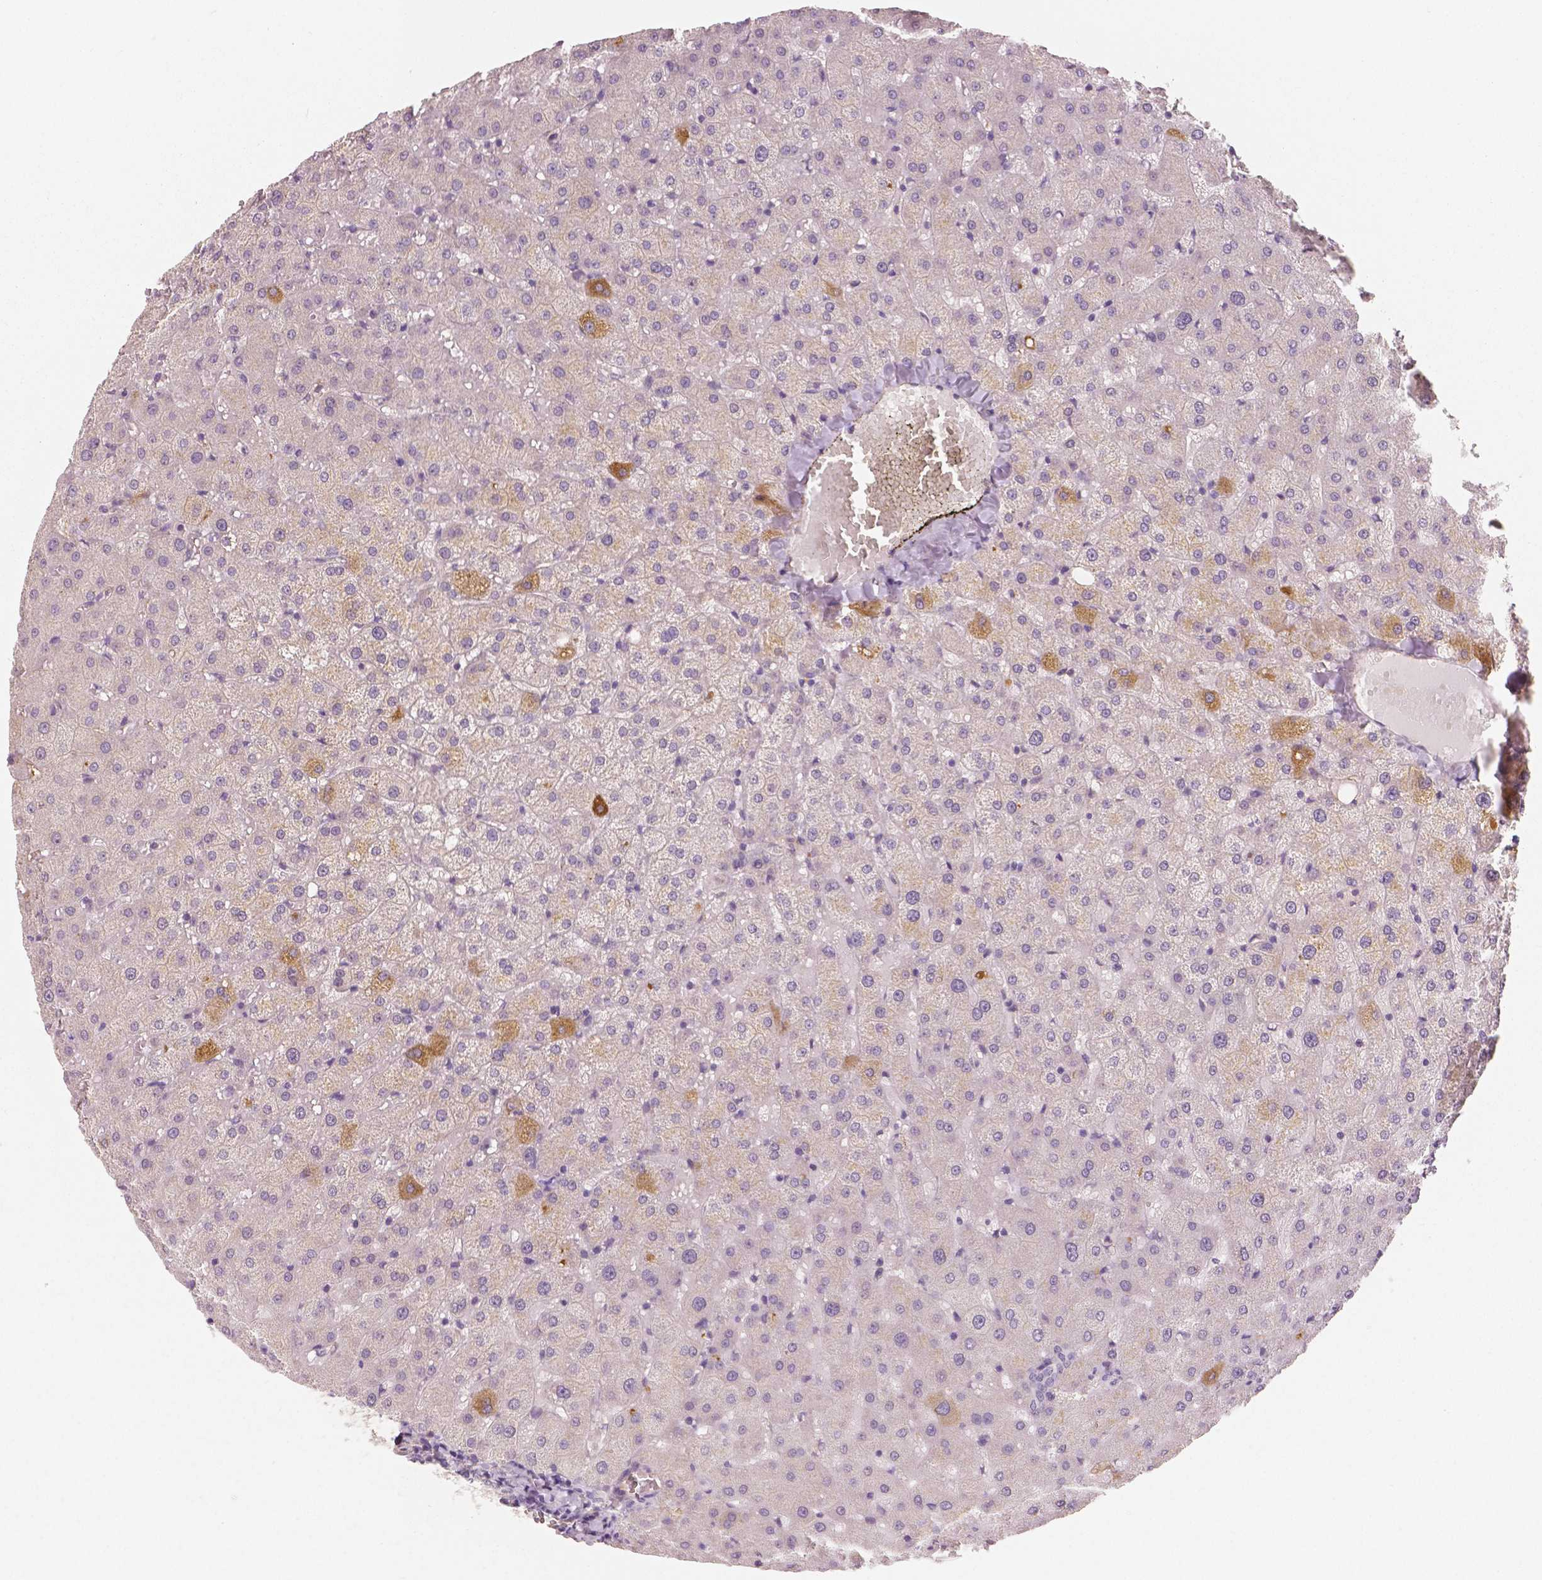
{"staining": {"intensity": "negative", "quantity": "none", "location": "none"}, "tissue": "liver", "cell_type": "Cholangiocytes", "image_type": "normal", "snomed": [{"axis": "morphology", "description": "Normal tissue, NOS"}, {"axis": "topography", "description": "Liver"}], "caption": "IHC histopathology image of benign liver stained for a protein (brown), which demonstrates no expression in cholangiocytes. (Stains: DAB immunohistochemistry (IHC) with hematoxylin counter stain, Microscopy: brightfield microscopy at high magnification).", "gene": "APOA4", "patient": {"sex": "female", "age": 50}}